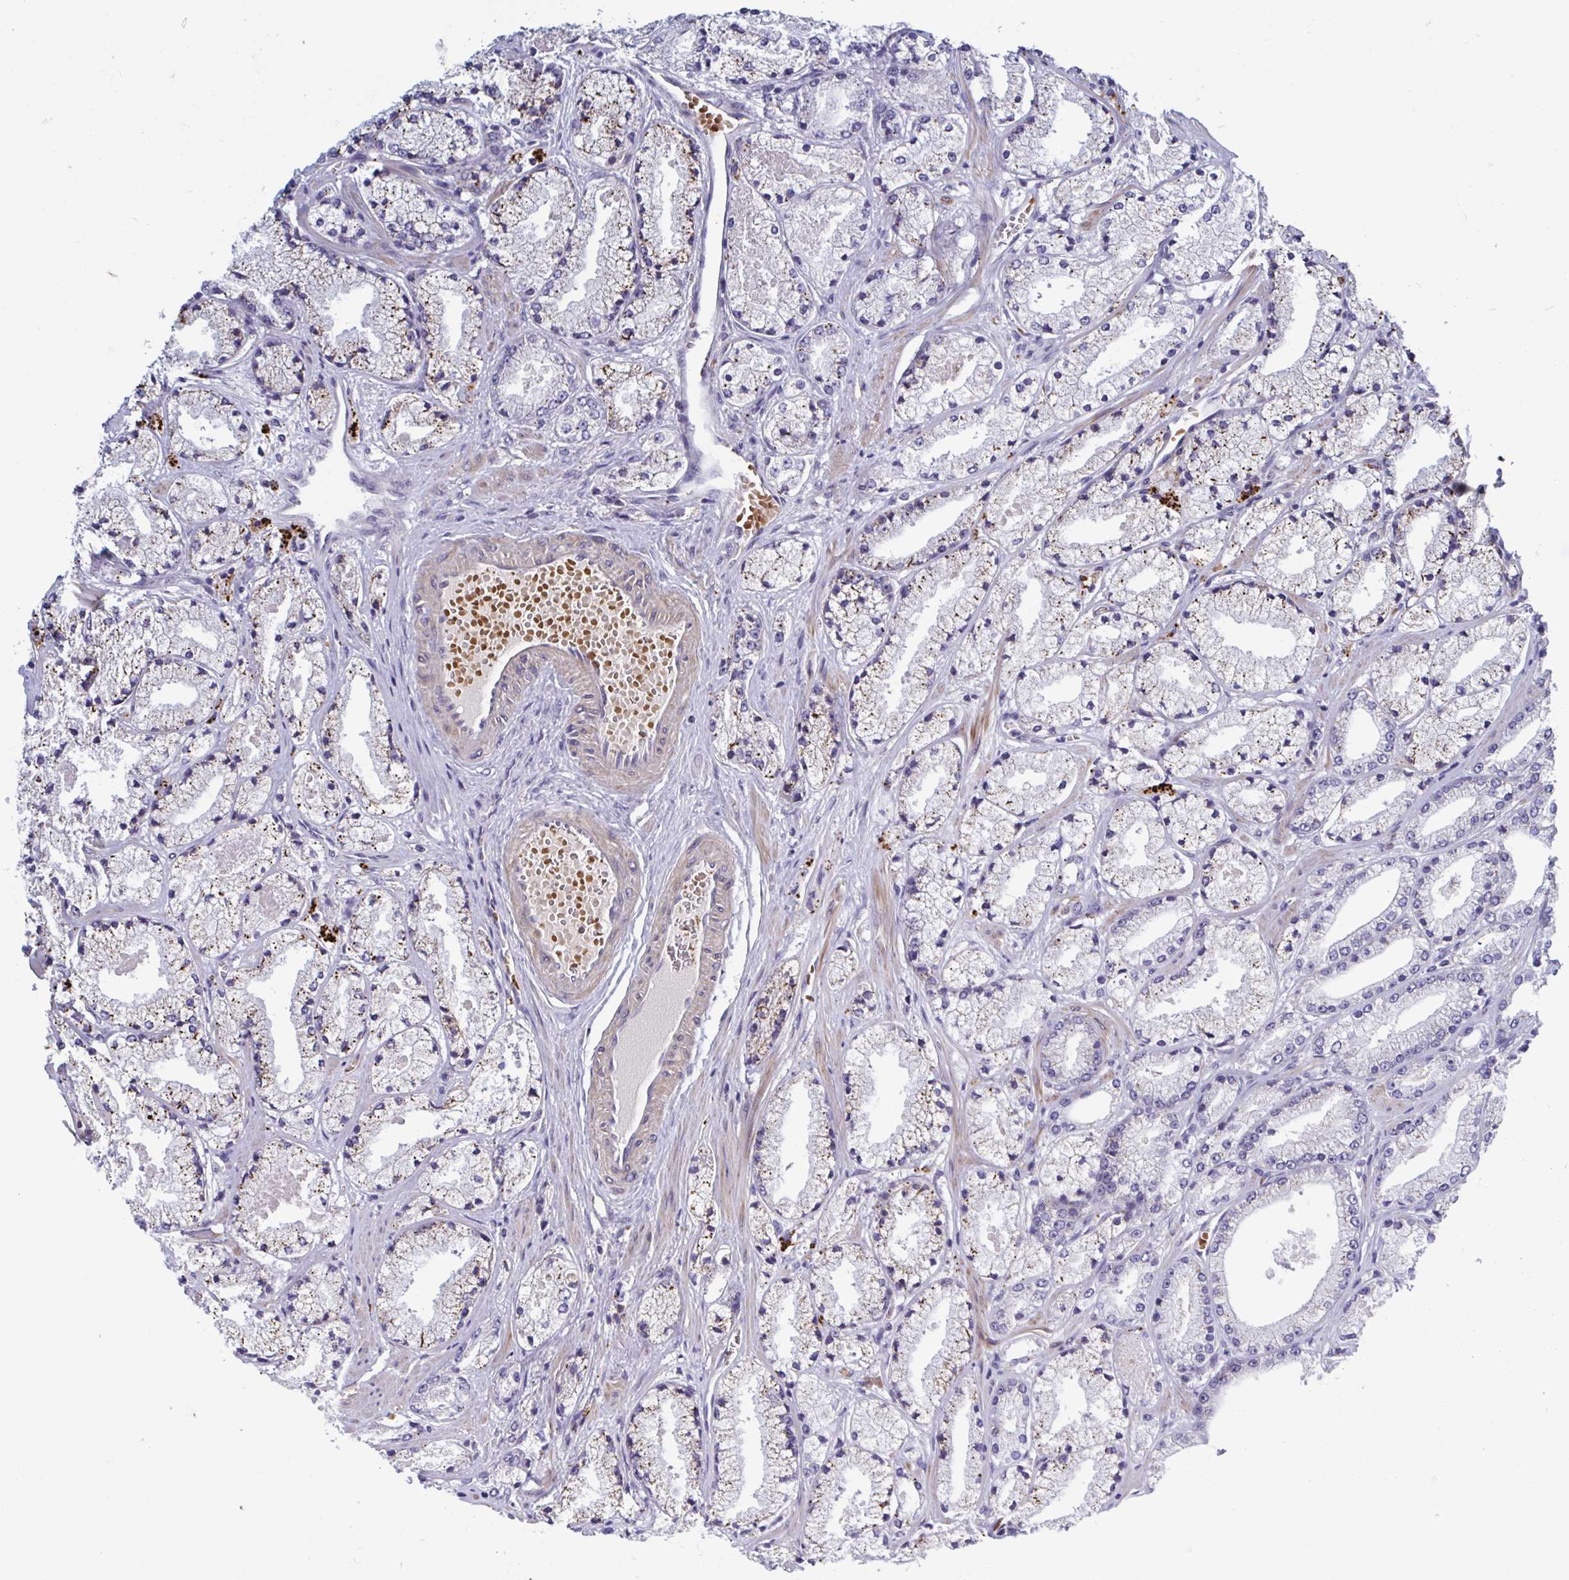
{"staining": {"intensity": "moderate", "quantity": "<25%", "location": "cytoplasmic/membranous"}, "tissue": "prostate cancer", "cell_type": "Tumor cells", "image_type": "cancer", "snomed": [{"axis": "morphology", "description": "Adenocarcinoma, High grade"}, {"axis": "topography", "description": "Prostate"}], "caption": "Protein staining of prostate cancer tissue reveals moderate cytoplasmic/membranous expression in about <25% of tumor cells.", "gene": "LRRC38", "patient": {"sex": "male", "age": 63}}